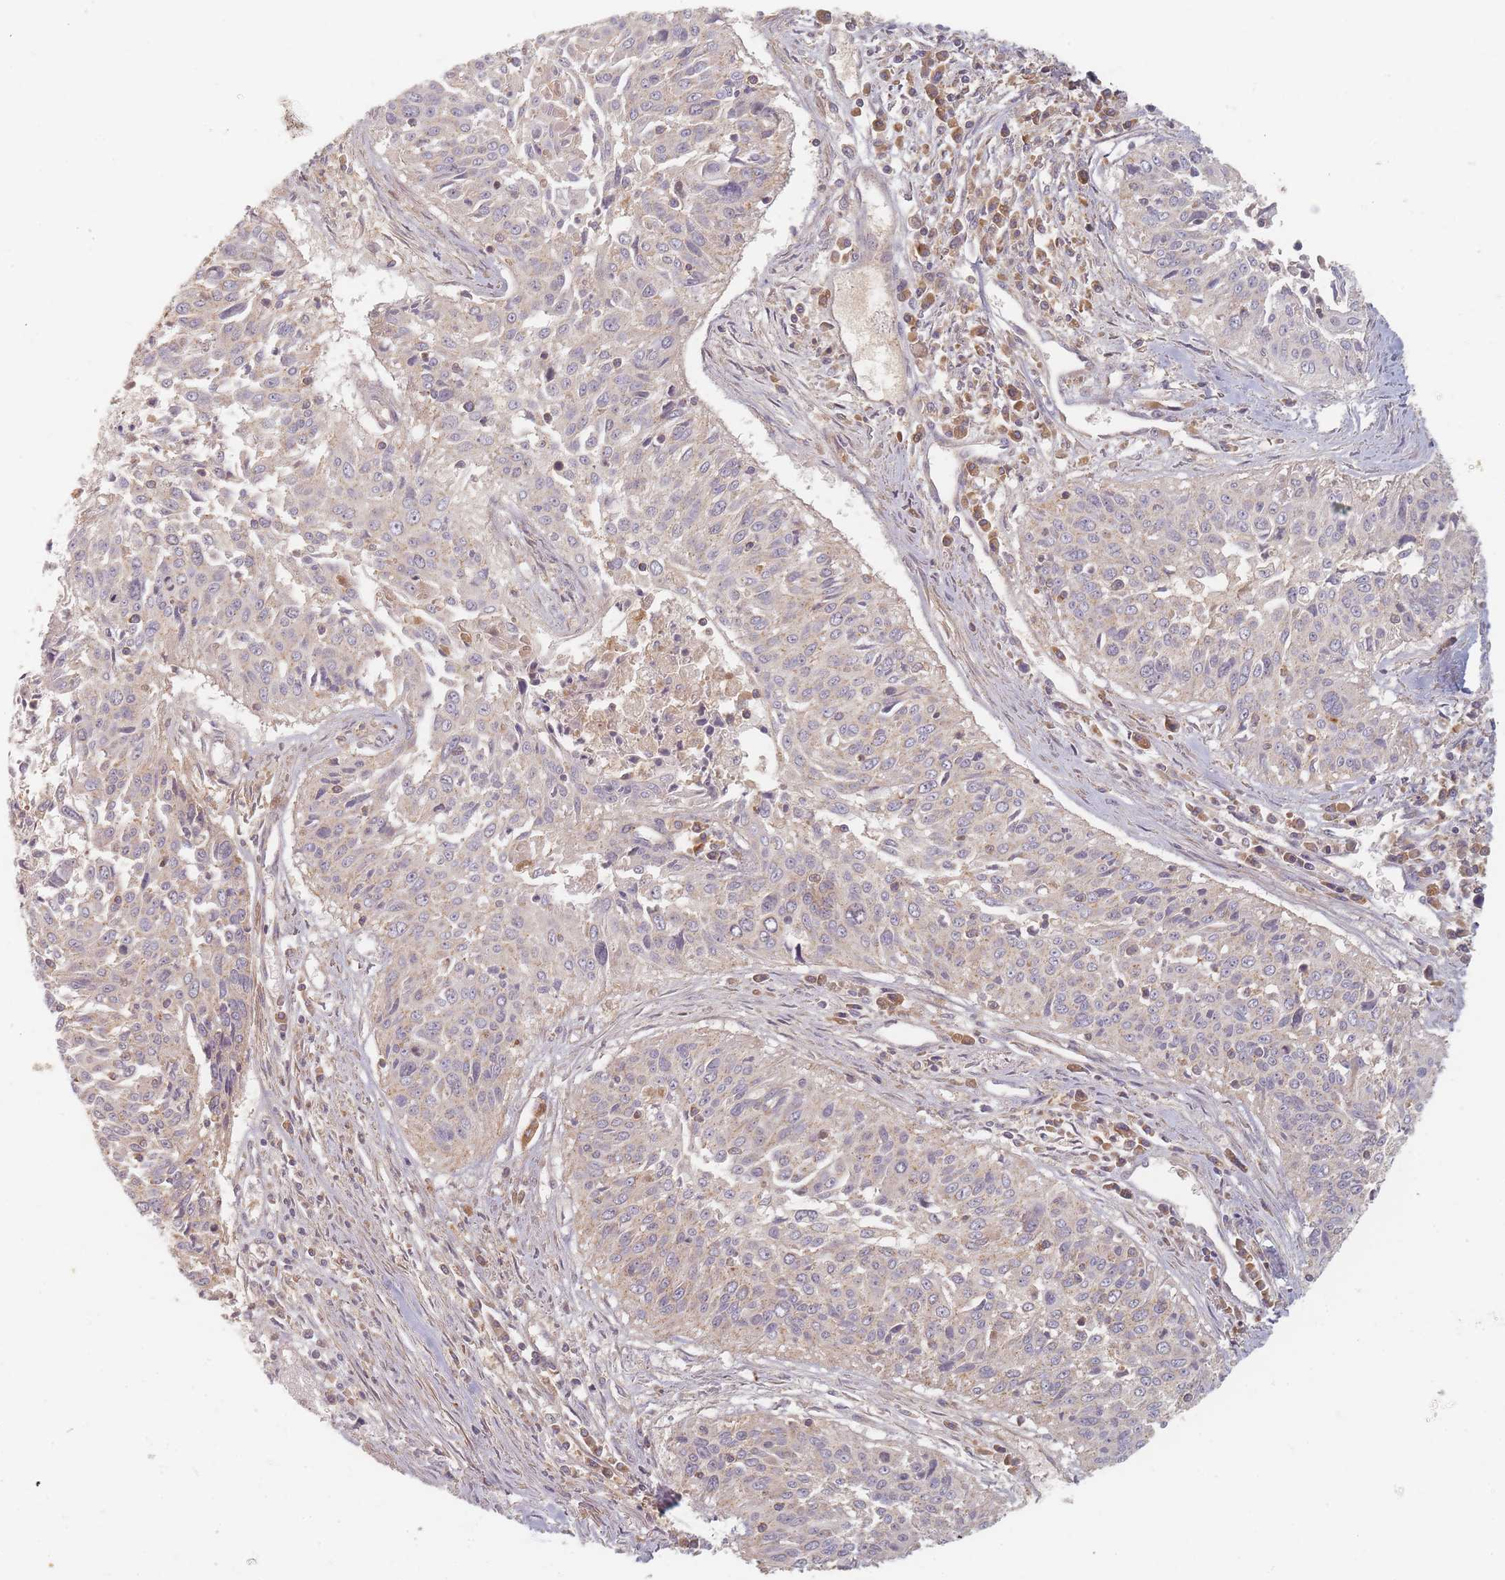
{"staining": {"intensity": "weak", "quantity": "<25%", "location": "cytoplasmic/membranous"}, "tissue": "cervical cancer", "cell_type": "Tumor cells", "image_type": "cancer", "snomed": [{"axis": "morphology", "description": "Squamous cell carcinoma, NOS"}, {"axis": "topography", "description": "Cervix"}], "caption": "DAB immunohistochemical staining of human cervical cancer (squamous cell carcinoma) shows no significant expression in tumor cells.", "gene": "SLC35F3", "patient": {"sex": "female", "age": 55}}